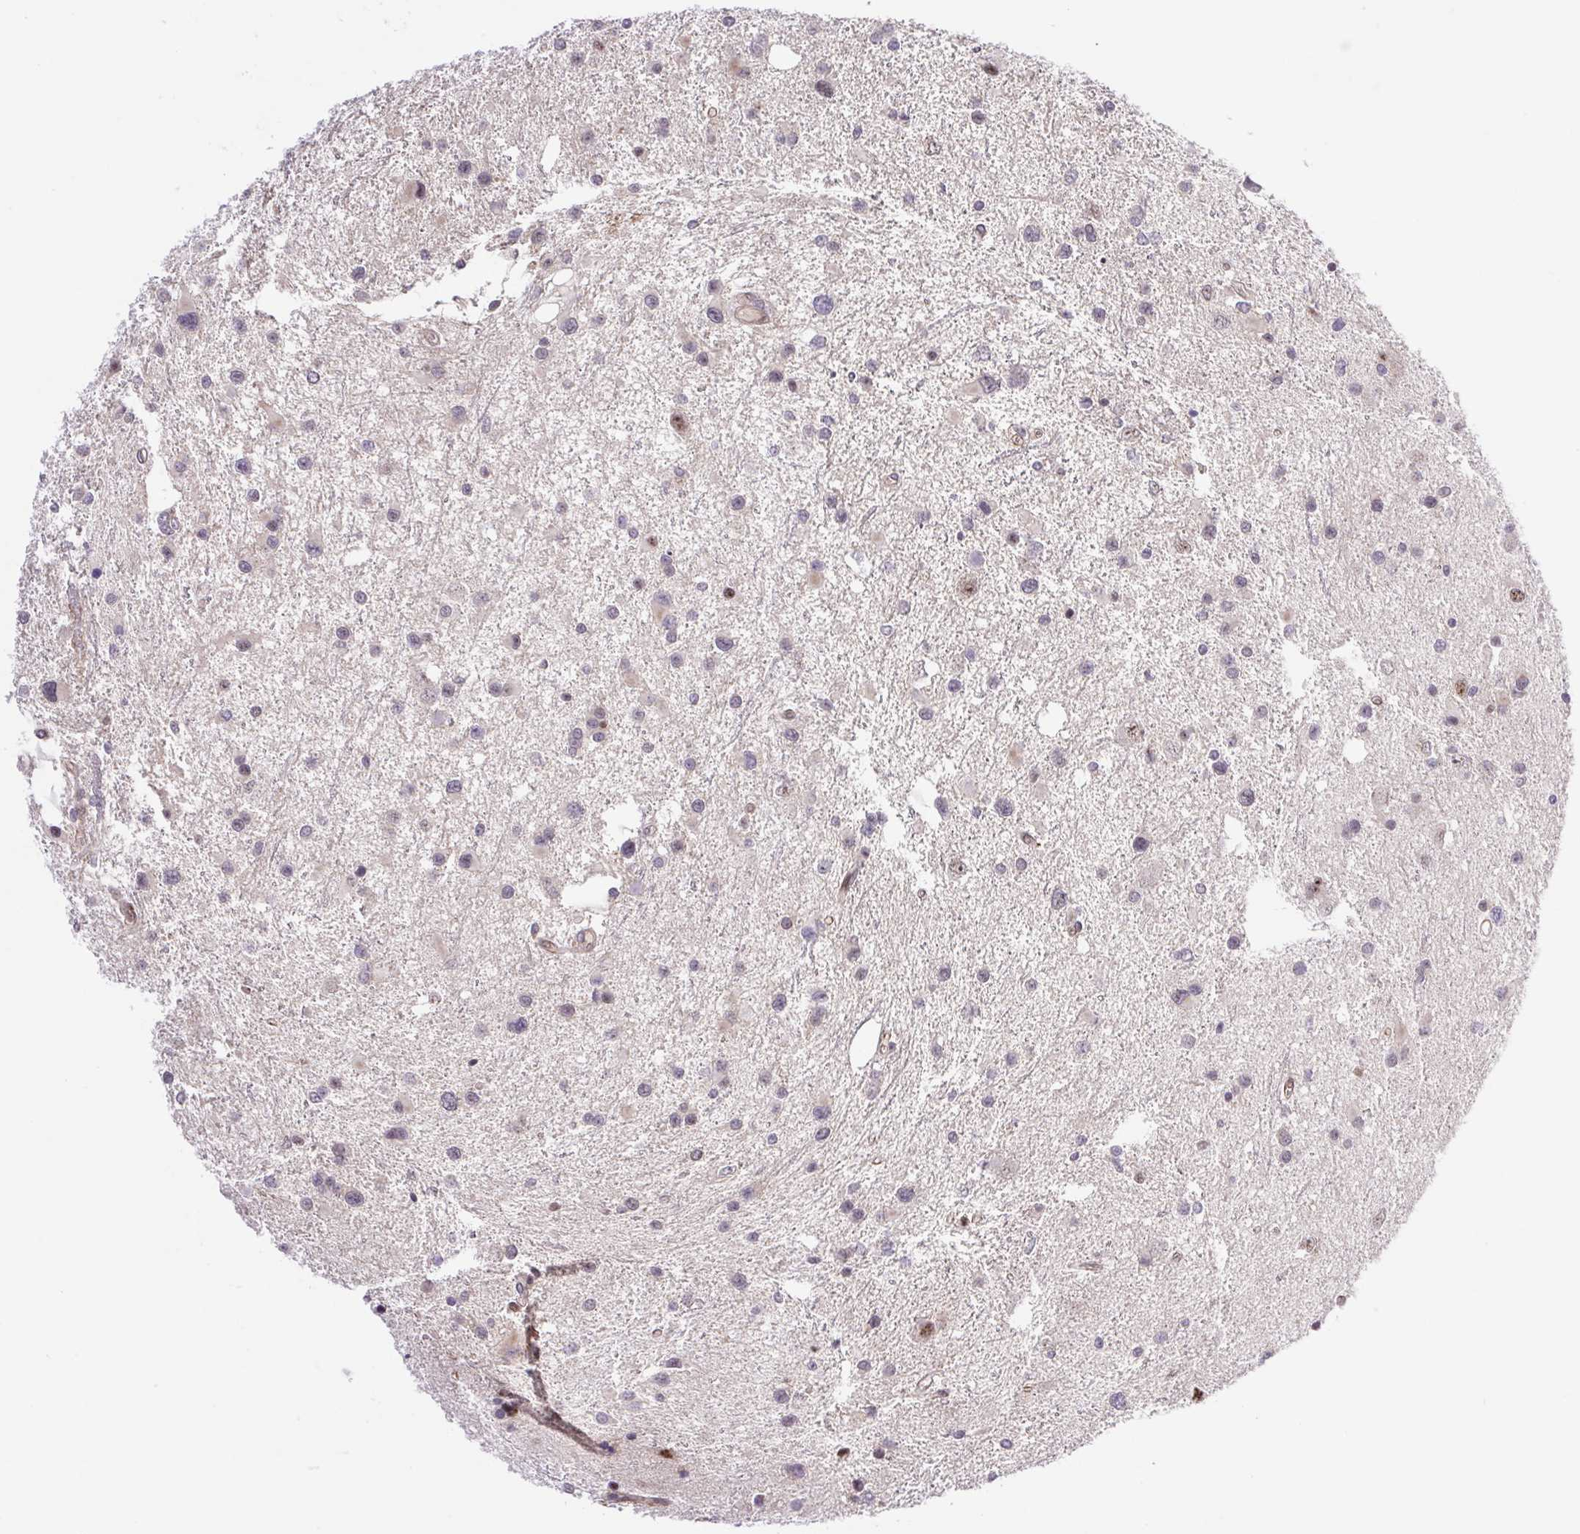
{"staining": {"intensity": "weak", "quantity": "25%-75%", "location": "cytoplasmic/membranous,nuclear"}, "tissue": "glioma", "cell_type": "Tumor cells", "image_type": "cancer", "snomed": [{"axis": "morphology", "description": "Glioma, malignant, Low grade"}, {"axis": "topography", "description": "Brain"}], "caption": "The image shows staining of malignant glioma (low-grade), revealing weak cytoplasmic/membranous and nuclear protein staining (brown color) within tumor cells. The staining is performed using DAB (3,3'-diaminobenzidine) brown chromogen to label protein expression. The nuclei are counter-stained blue using hematoxylin.", "gene": "ERG", "patient": {"sex": "female", "age": 32}}